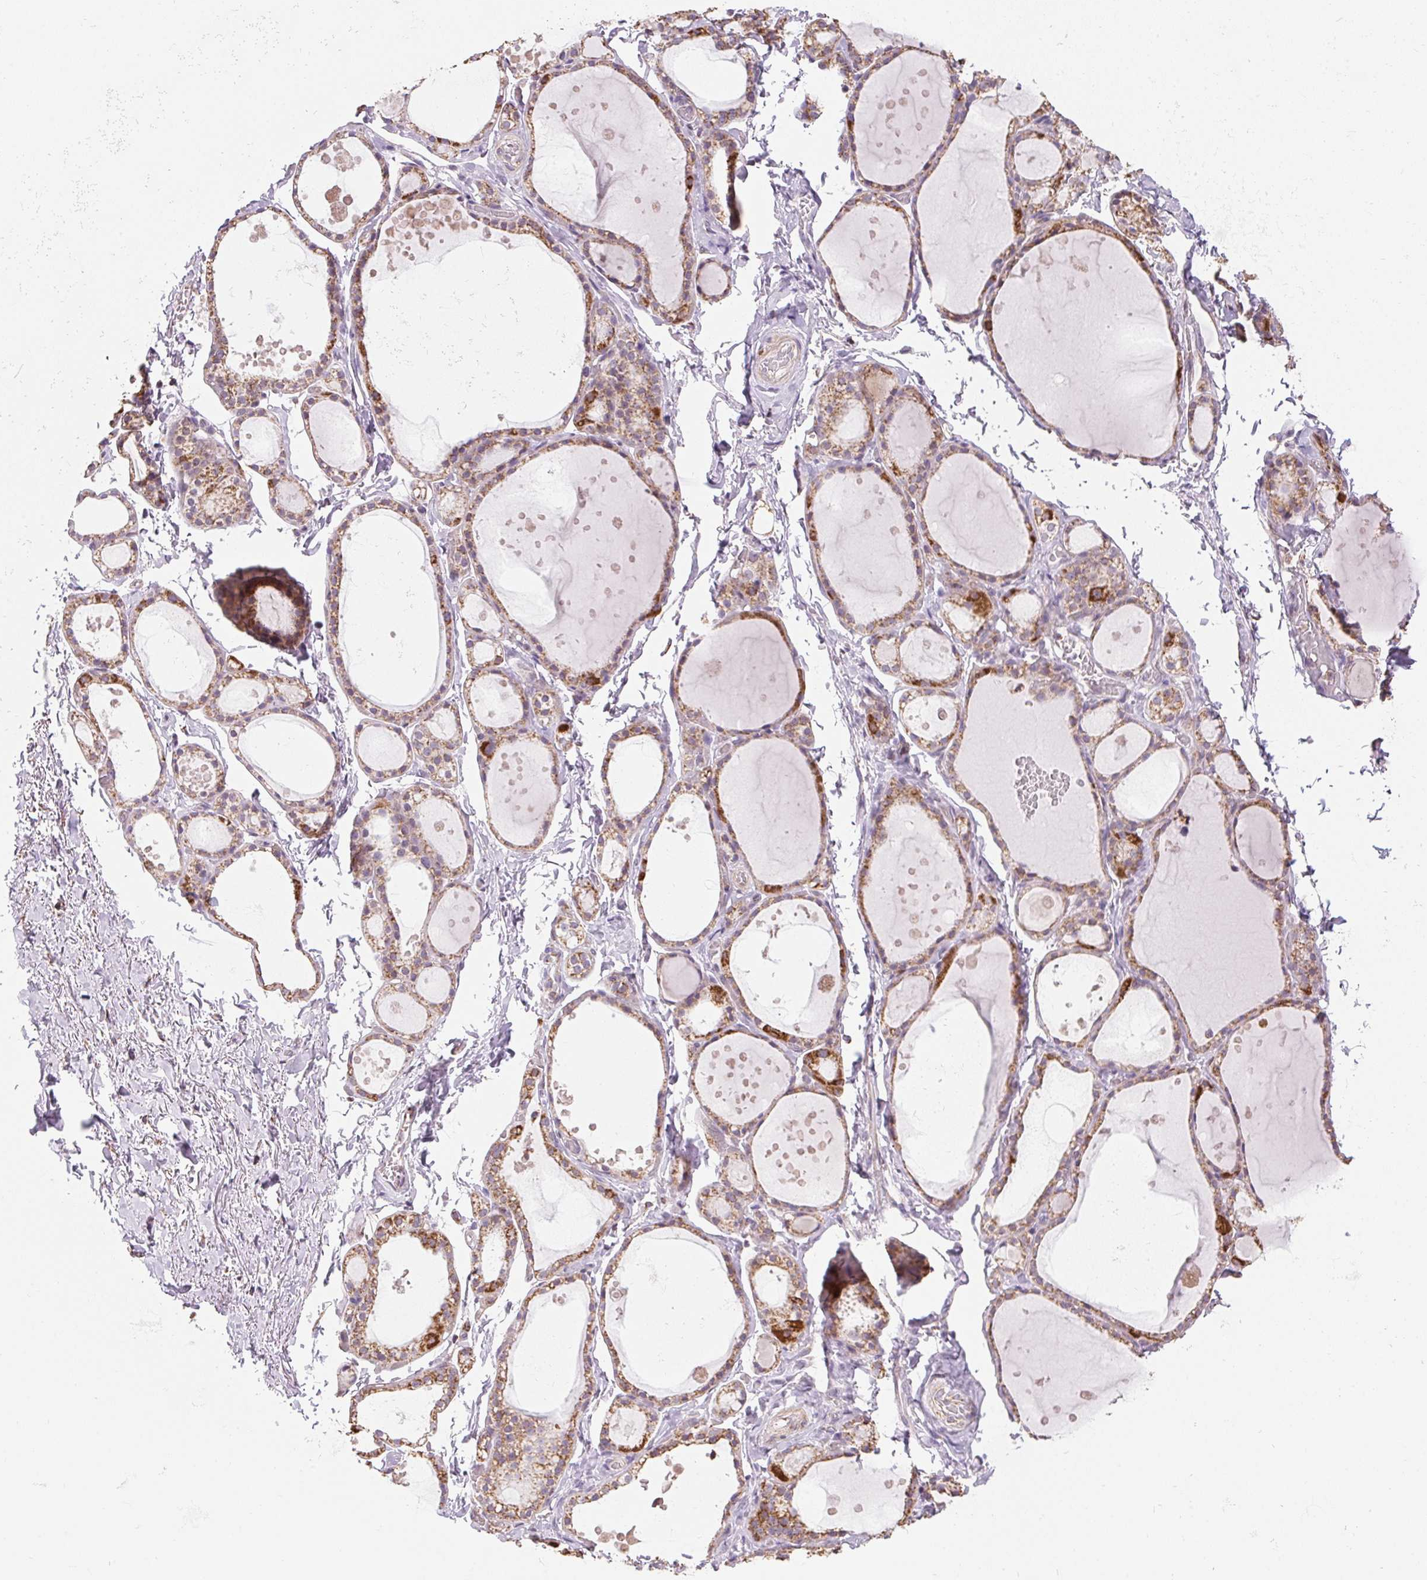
{"staining": {"intensity": "moderate", "quantity": ">75%", "location": "cytoplasmic/membranous"}, "tissue": "thyroid gland", "cell_type": "Glandular cells", "image_type": "normal", "snomed": [{"axis": "morphology", "description": "Normal tissue, NOS"}, {"axis": "topography", "description": "Thyroid gland"}], "caption": "A high-resolution image shows IHC staining of normal thyroid gland, which displays moderate cytoplasmic/membranous expression in approximately >75% of glandular cells. Nuclei are stained in blue.", "gene": "MAPK11", "patient": {"sex": "male", "age": 68}}